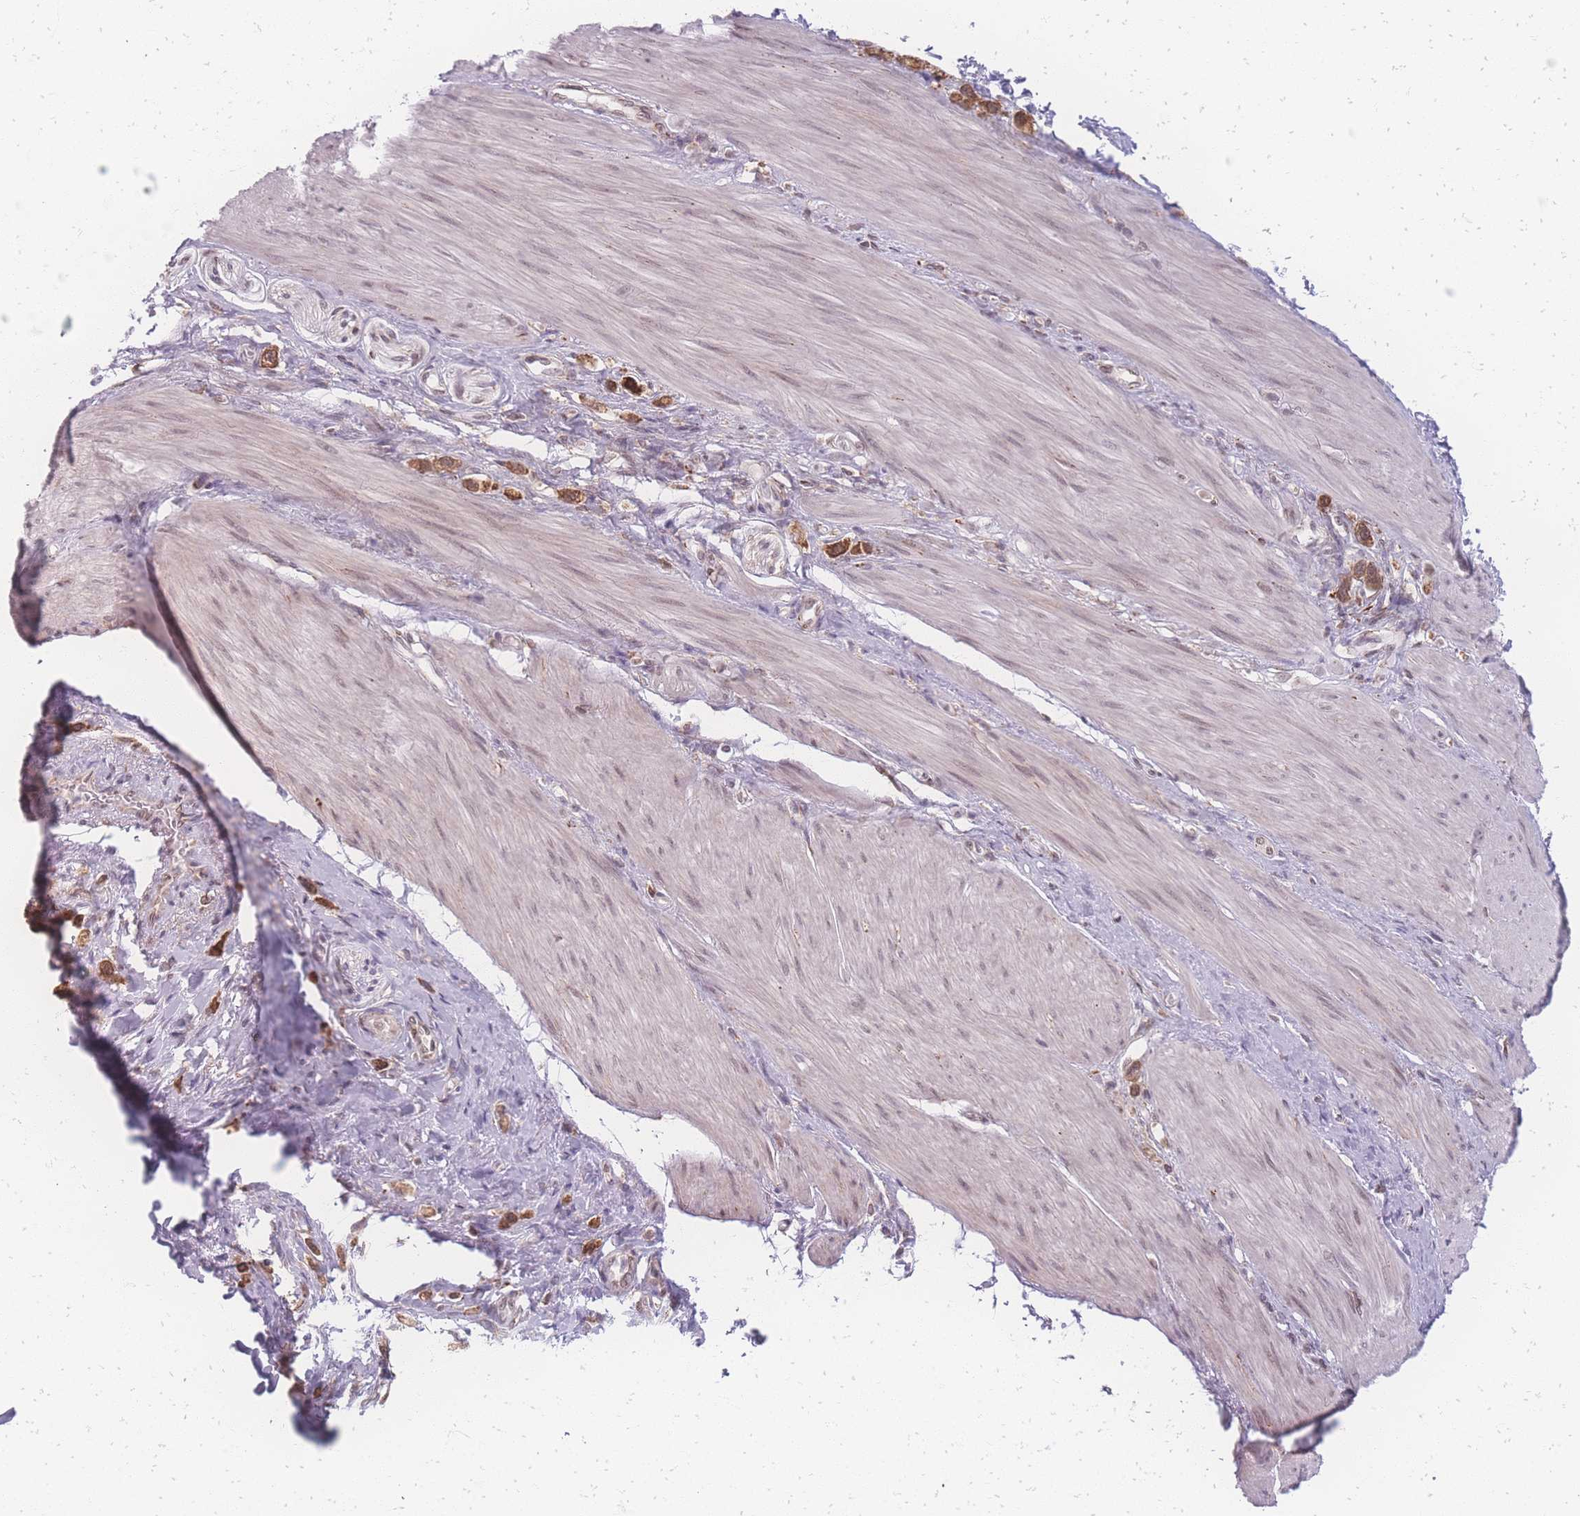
{"staining": {"intensity": "moderate", "quantity": ">75%", "location": "cytoplasmic/membranous"}, "tissue": "stomach cancer", "cell_type": "Tumor cells", "image_type": "cancer", "snomed": [{"axis": "morphology", "description": "Adenocarcinoma, NOS"}, {"axis": "topography", "description": "Stomach"}], "caption": "Approximately >75% of tumor cells in human stomach adenocarcinoma display moderate cytoplasmic/membranous protein staining as visualized by brown immunohistochemical staining.", "gene": "ZC3H13", "patient": {"sex": "female", "age": 65}}